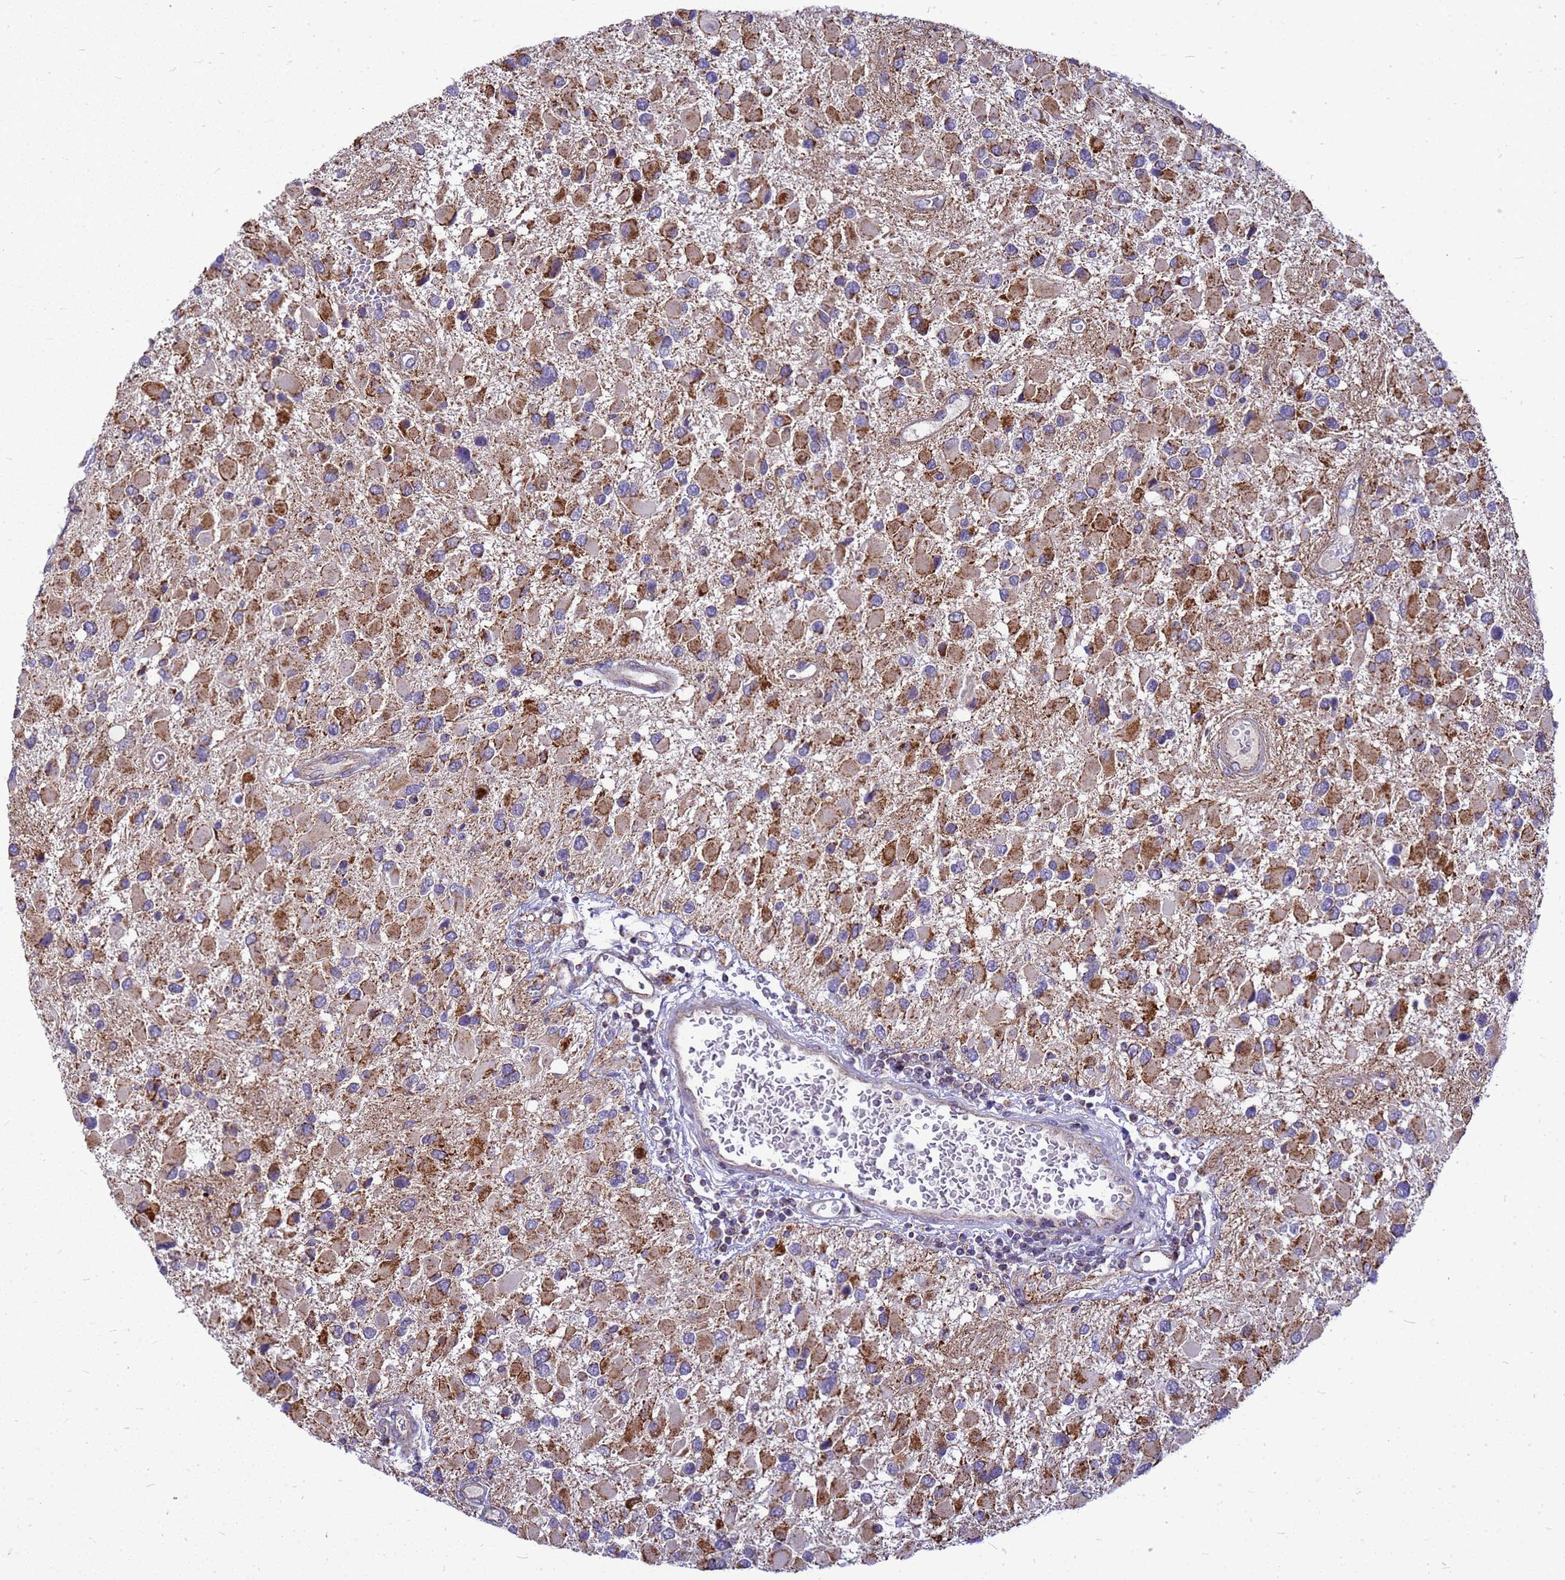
{"staining": {"intensity": "moderate", "quantity": ">75%", "location": "cytoplasmic/membranous"}, "tissue": "glioma", "cell_type": "Tumor cells", "image_type": "cancer", "snomed": [{"axis": "morphology", "description": "Glioma, malignant, High grade"}, {"axis": "topography", "description": "Brain"}], "caption": "A high-resolution image shows immunohistochemistry staining of malignant glioma (high-grade), which displays moderate cytoplasmic/membranous positivity in about >75% of tumor cells.", "gene": "CMC4", "patient": {"sex": "male", "age": 53}}